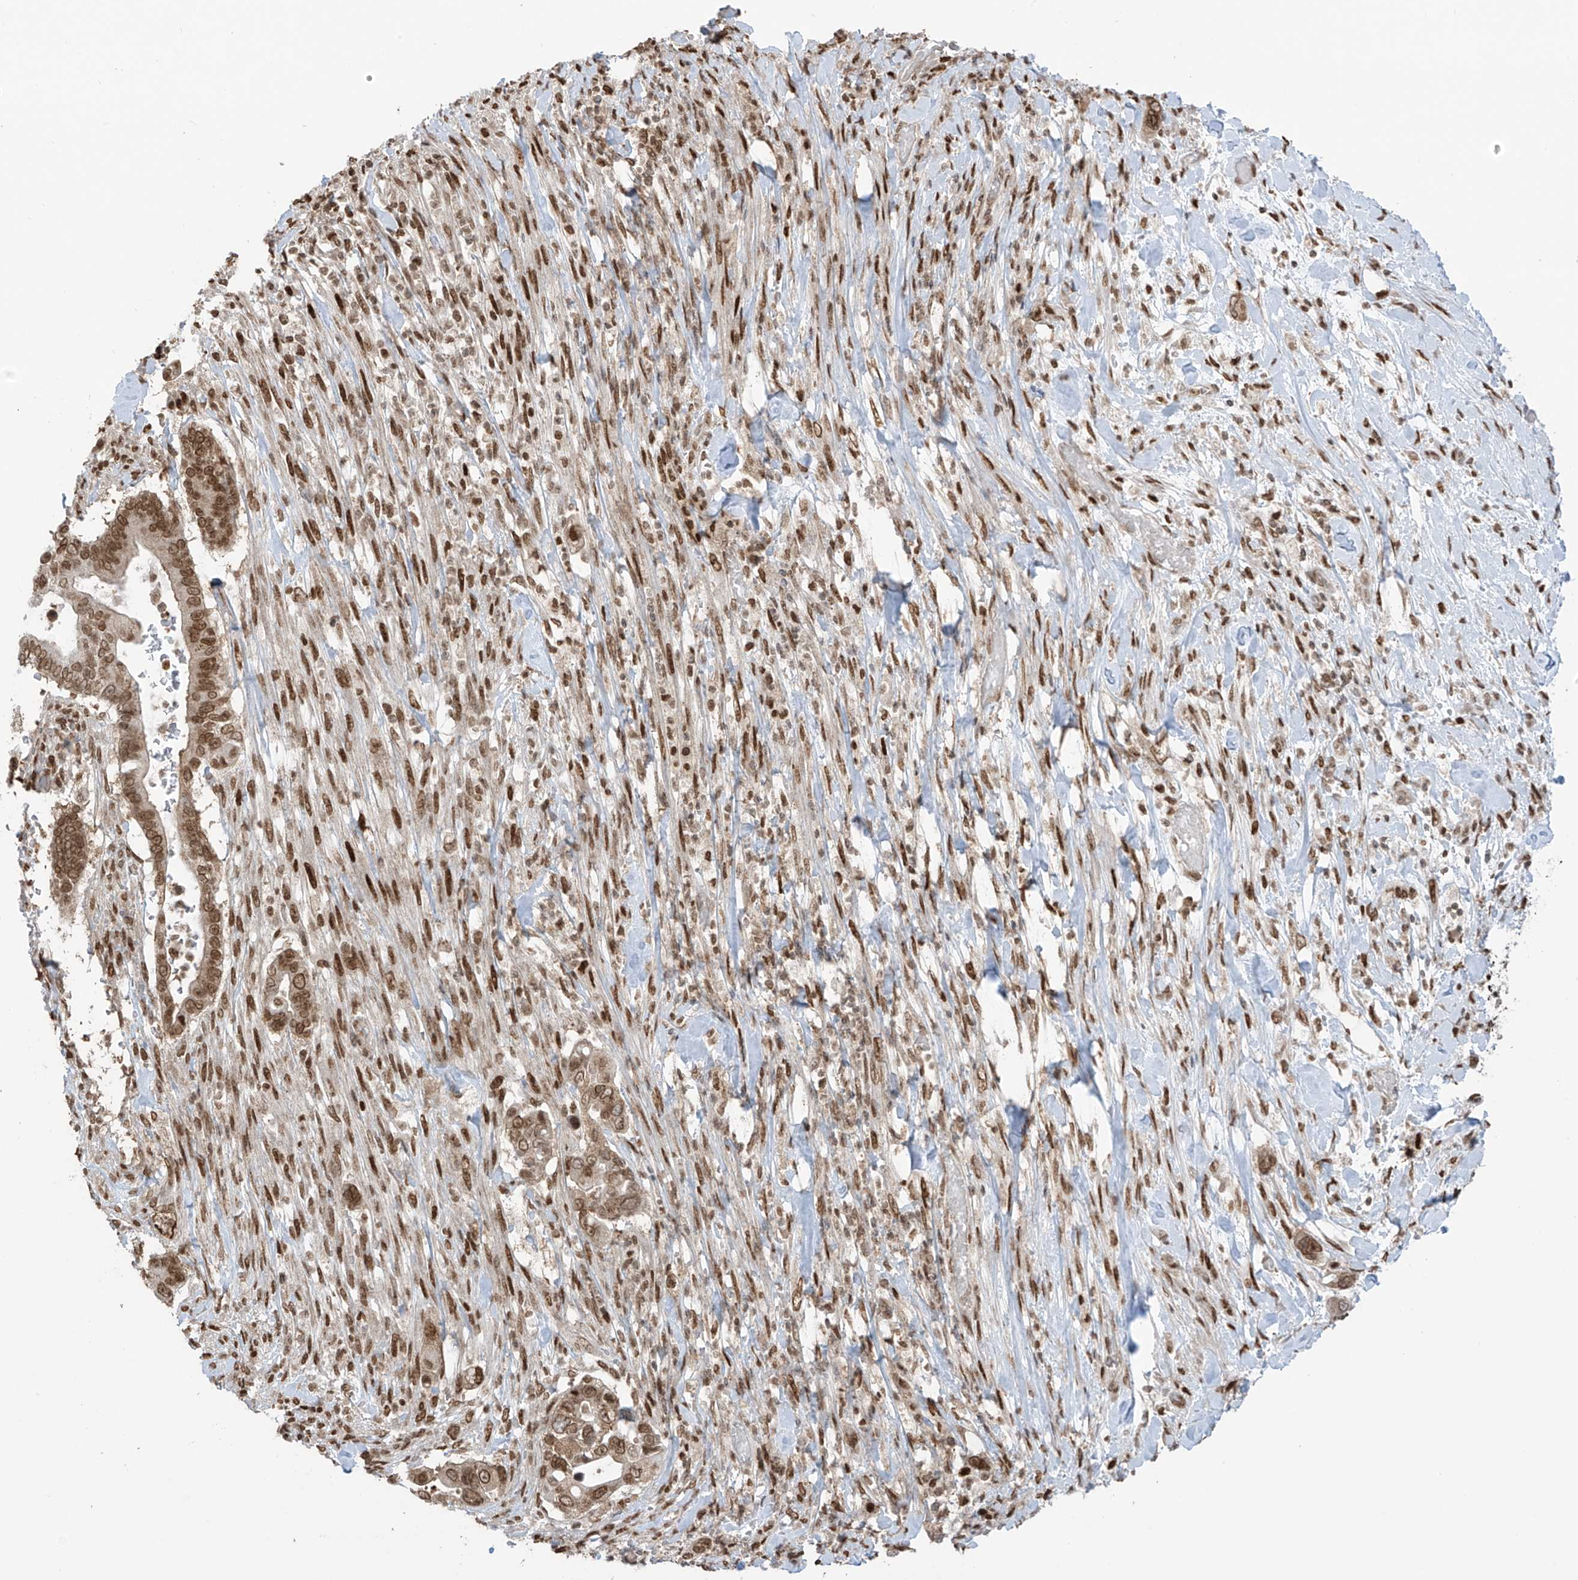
{"staining": {"intensity": "moderate", "quantity": ">75%", "location": "nuclear"}, "tissue": "pancreatic cancer", "cell_type": "Tumor cells", "image_type": "cancer", "snomed": [{"axis": "morphology", "description": "Adenocarcinoma, NOS"}, {"axis": "topography", "description": "Pancreas"}], "caption": "A histopathology image of human pancreatic adenocarcinoma stained for a protein displays moderate nuclear brown staining in tumor cells.", "gene": "KPNB1", "patient": {"sex": "male", "age": 68}}